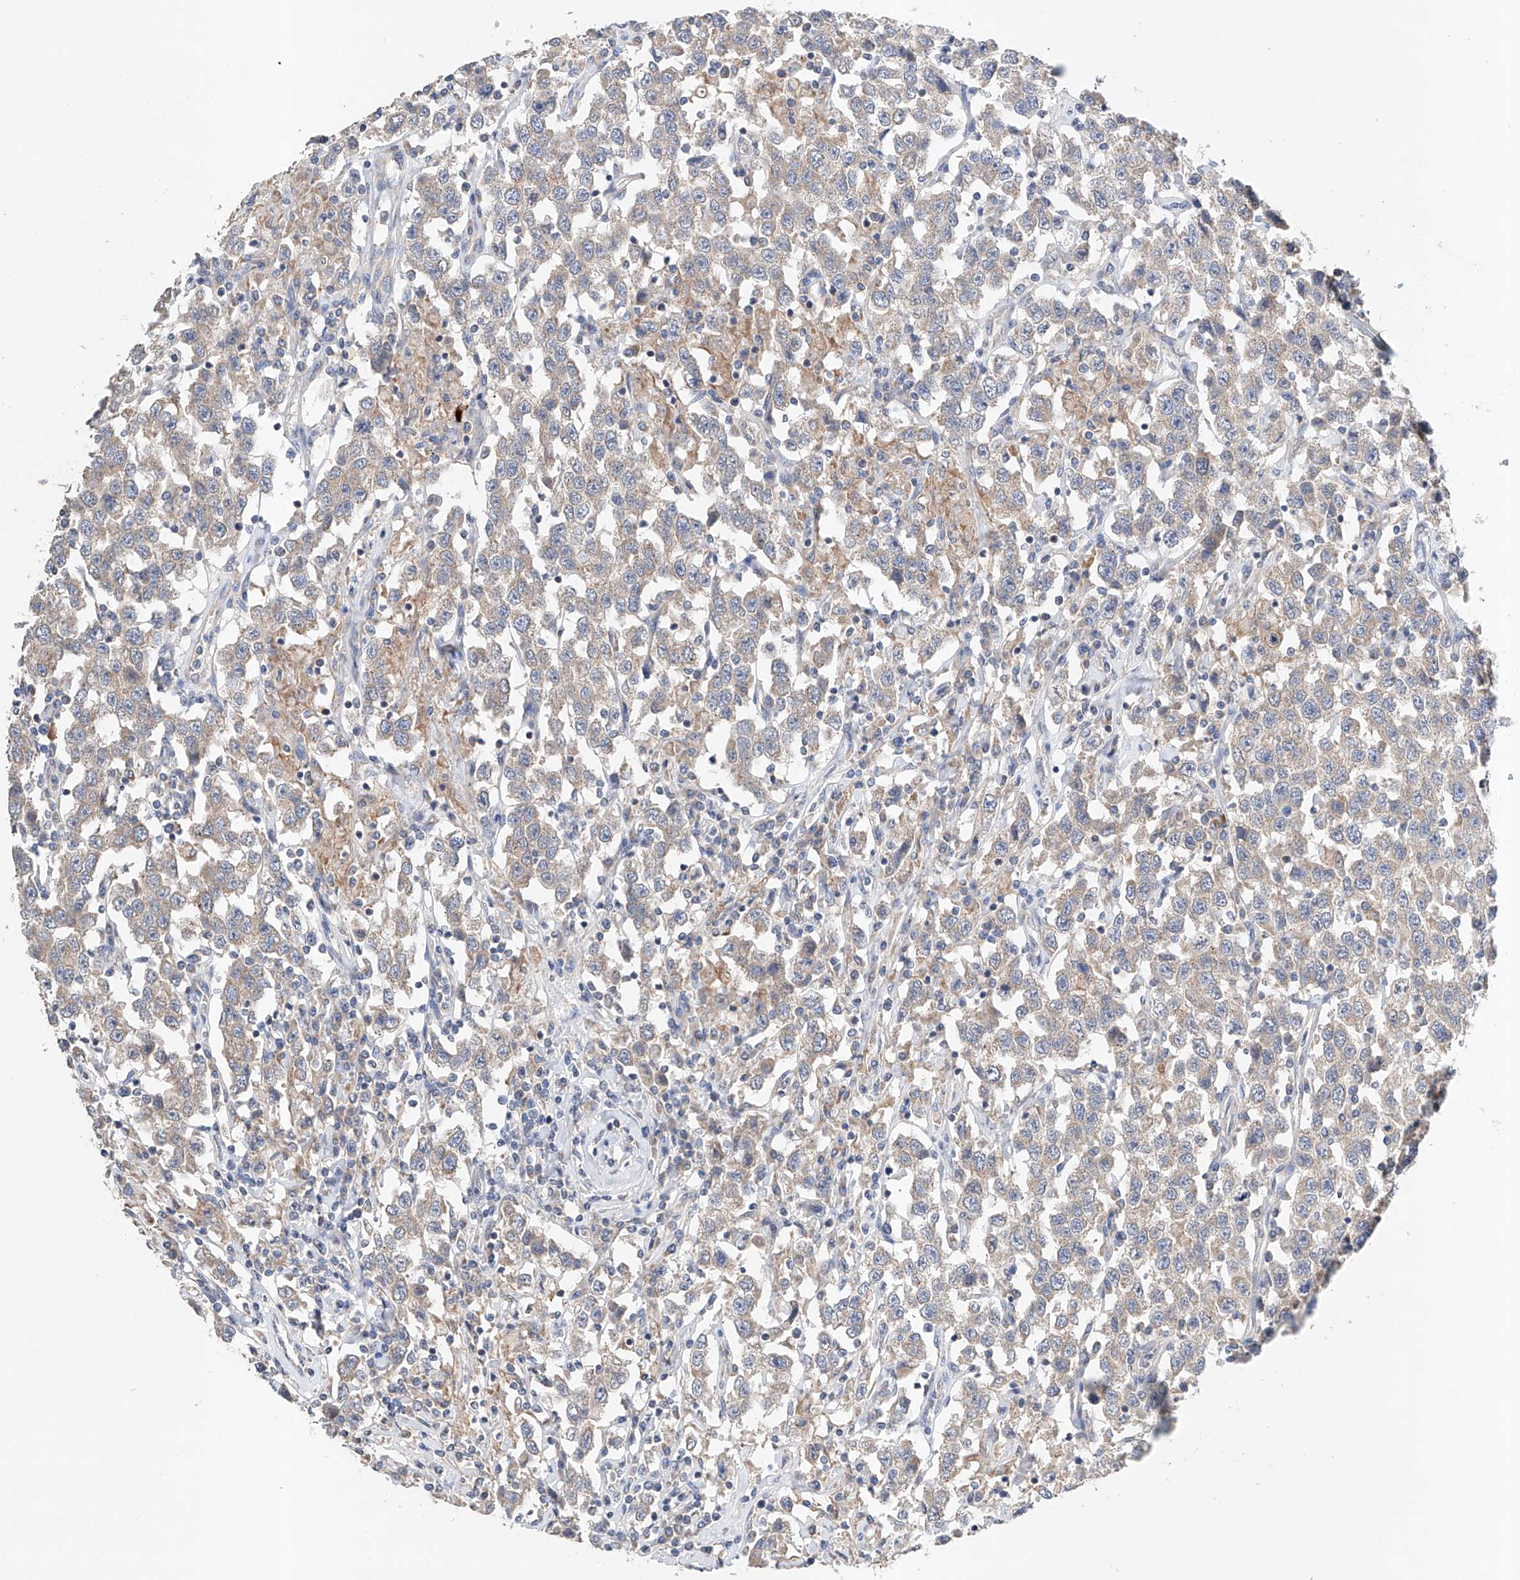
{"staining": {"intensity": "weak", "quantity": ">75%", "location": "cytoplasmic/membranous"}, "tissue": "testis cancer", "cell_type": "Tumor cells", "image_type": "cancer", "snomed": [{"axis": "morphology", "description": "Seminoma, NOS"}, {"axis": "topography", "description": "Testis"}], "caption": "Protein expression analysis of seminoma (testis) demonstrates weak cytoplasmic/membranous staining in about >75% of tumor cells. Ihc stains the protein in brown and the nuclei are stained blue.", "gene": "GPC4", "patient": {"sex": "male", "age": 41}}